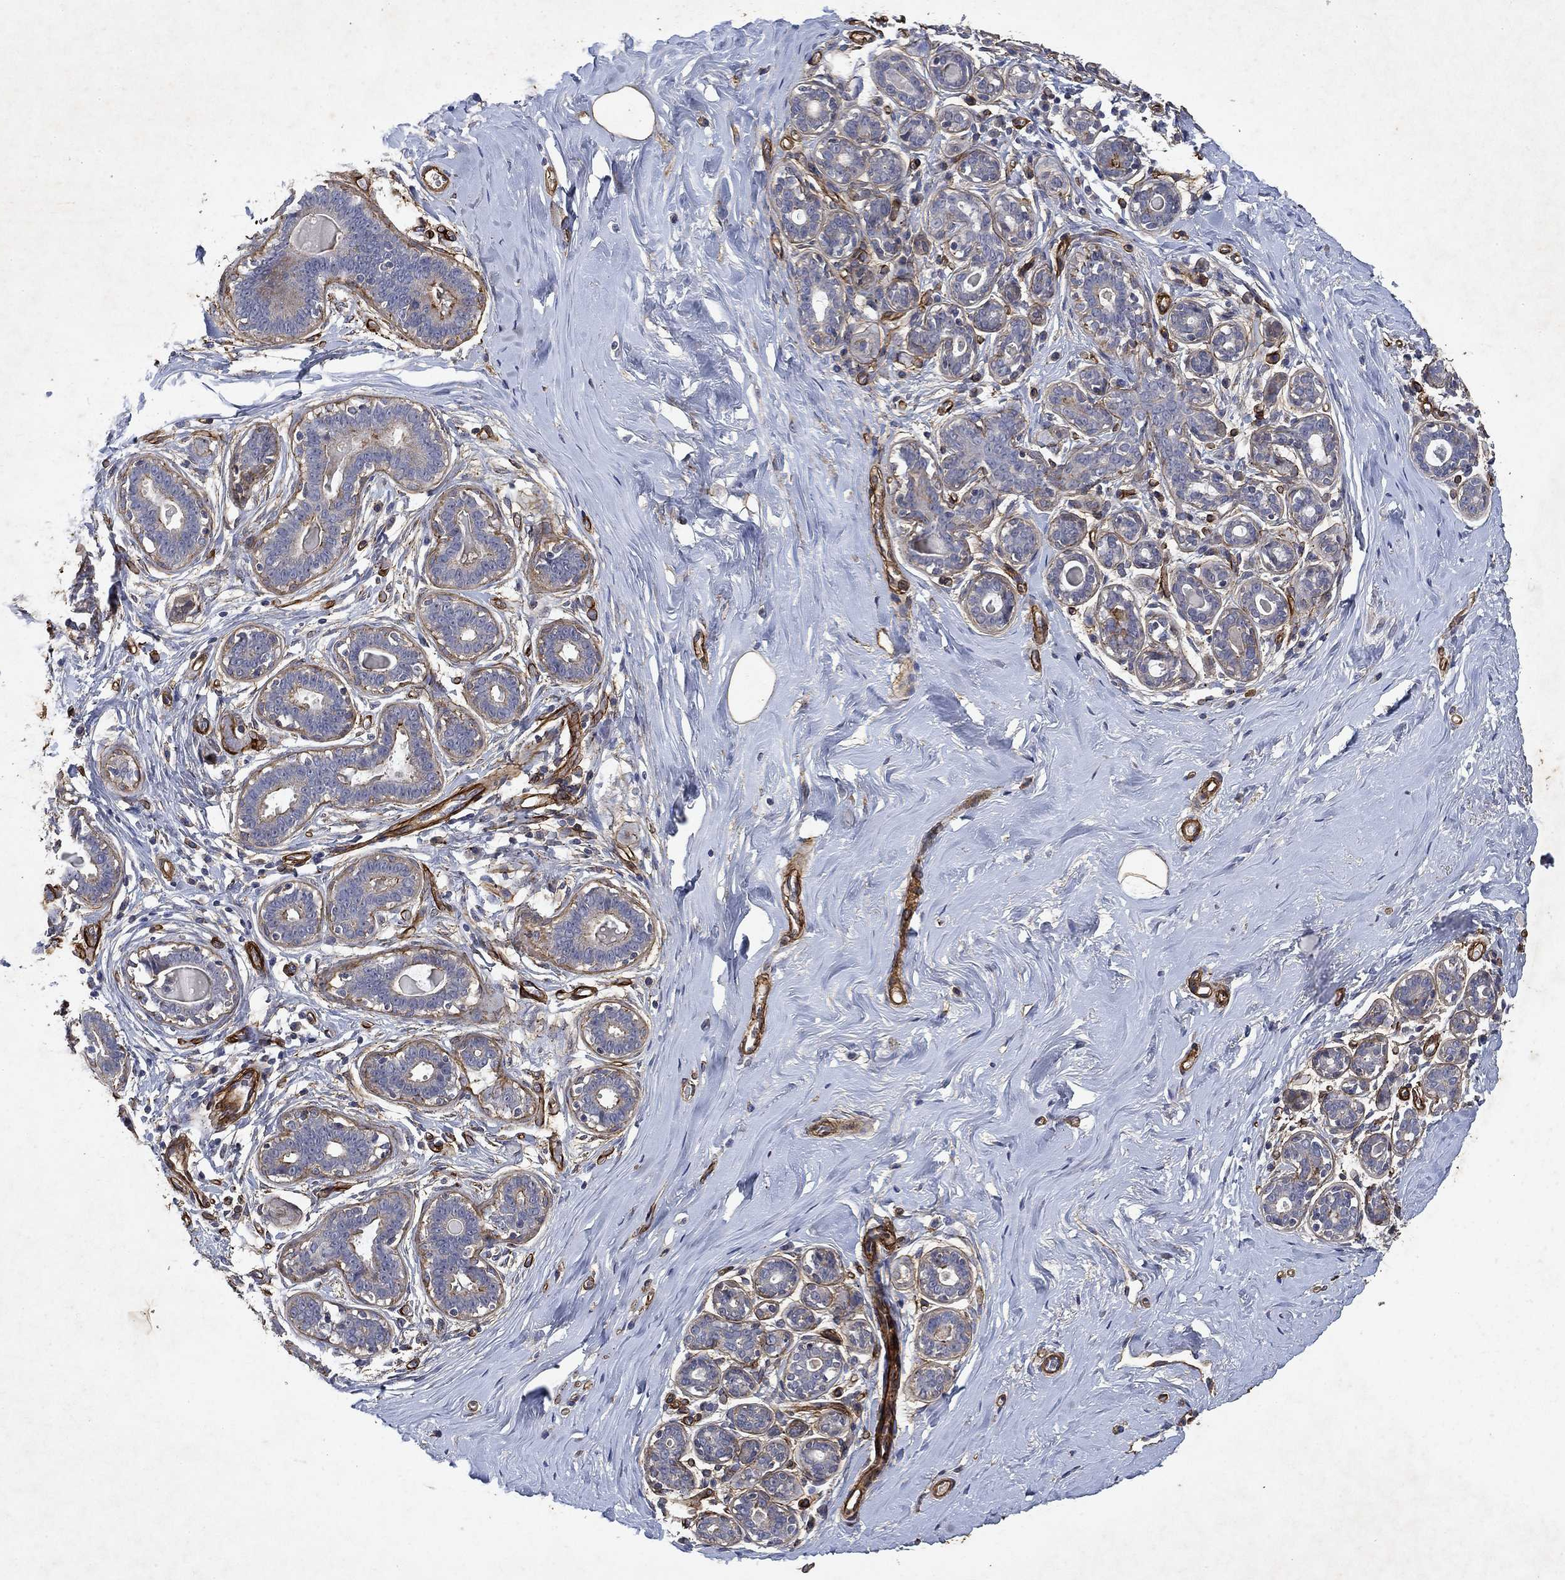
{"staining": {"intensity": "weak", "quantity": "25%-75%", "location": "cytoplasmic/membranous"}, "tissue": "breast", "cell_type": "Adipocytes", "image_type": "normal", "snomed": [{"axis": "morphology", "description": "Normal tissue, NOS"}, {"axis": "topography", "description": "Skin"}, {"axis": "topography", "description": "Breast"}], "caption": "Immunohistochemistry (IHC) micrograph of benign breast stained for a protein (brown), which exhibits low levels of weak cytoplasmic/membranous staining in about 25%-75% of adipocytes.", "gene": "COL4A2", "patient": {"sex": "female", "age": 43}}